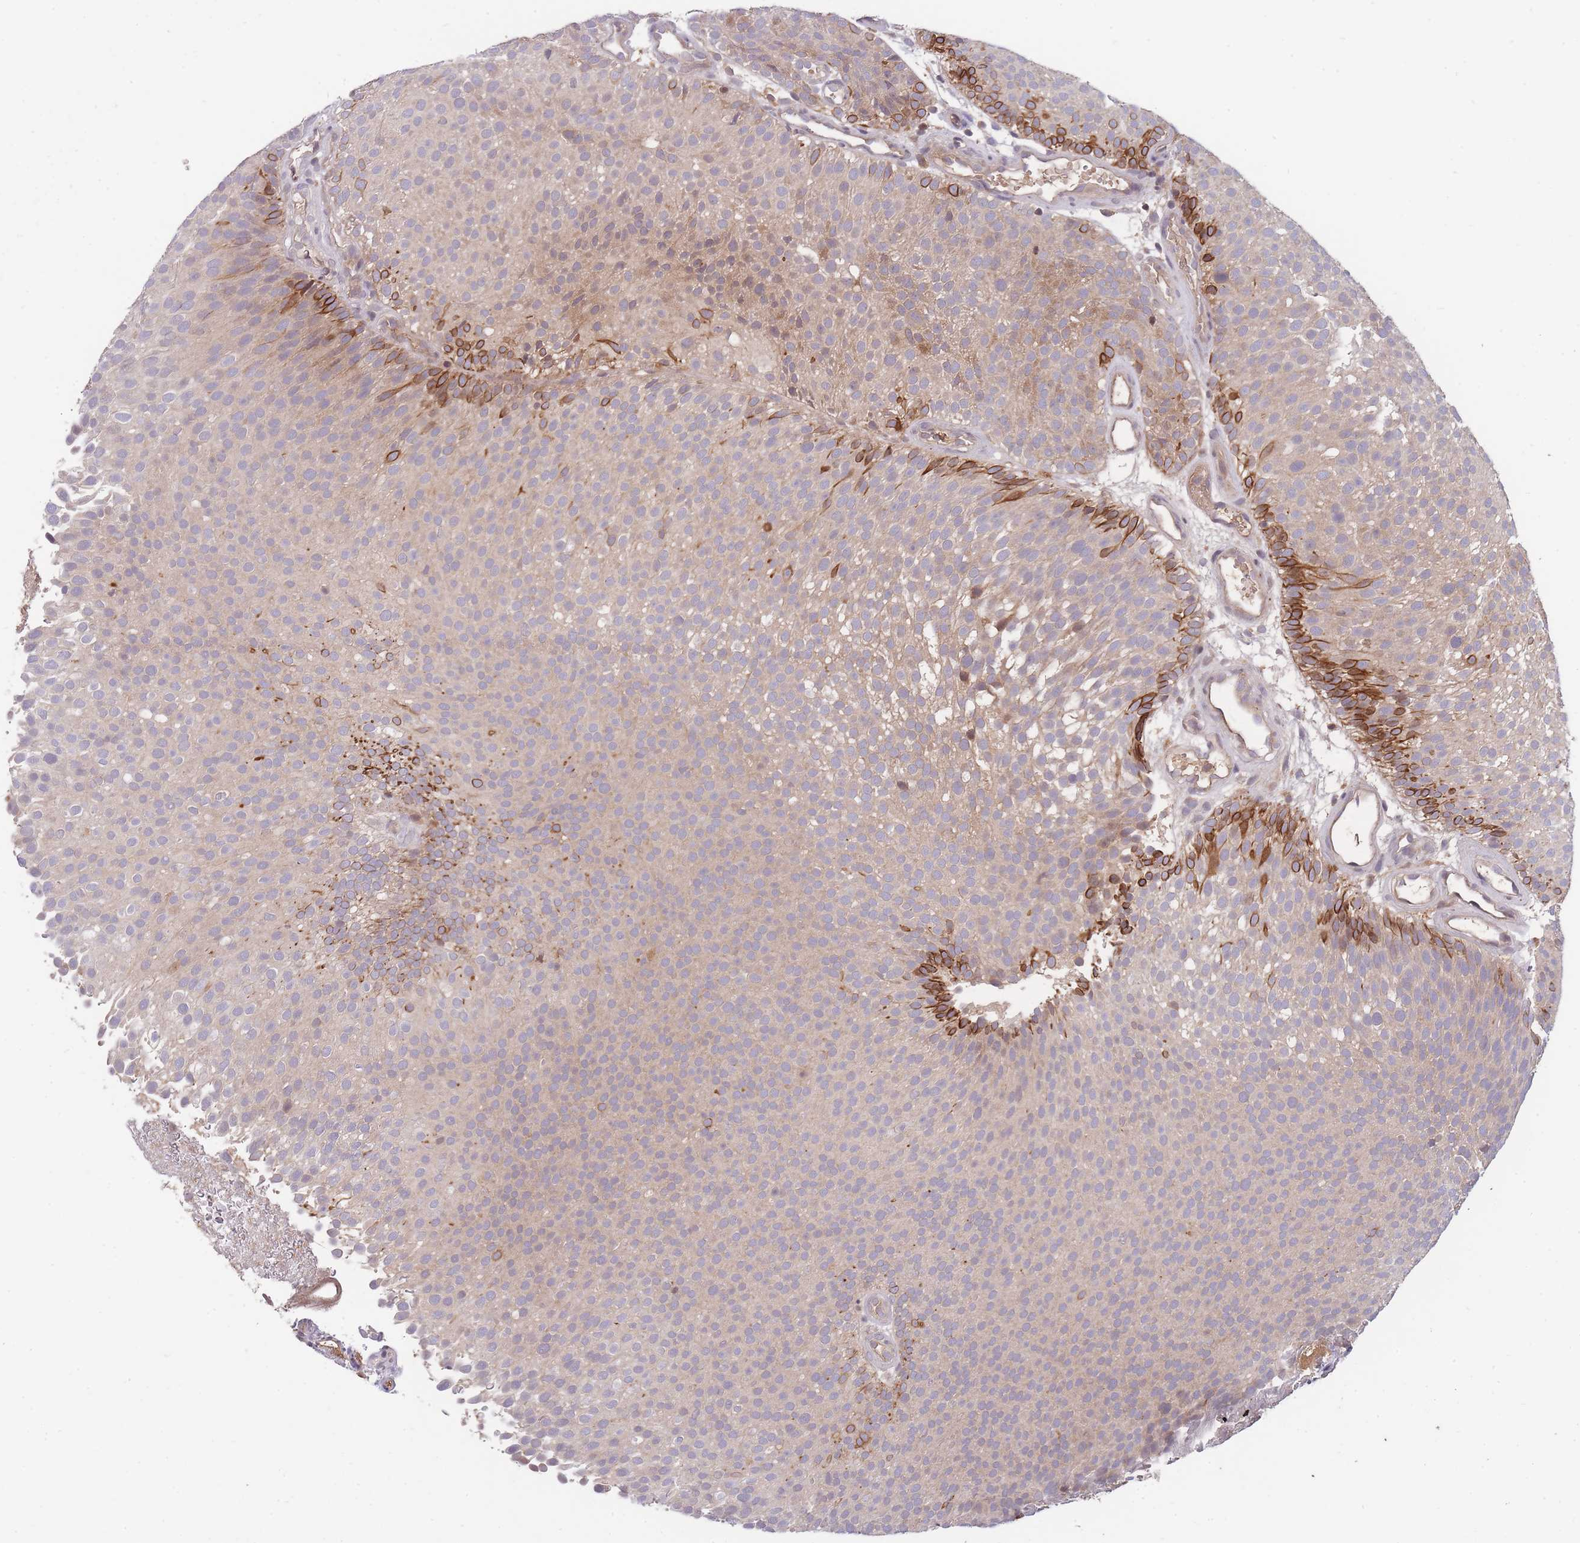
{"staining": {"intensity": "strong", "quantity": "25%-75%", "location": "cytoplasmic/membranous"}, "tissue": "urothelial cancer", "cell_type": "Tumor cells", "image_type": "cancer", "snomed": [{"axis": "morphology", "description": "Urothelial carcinoma, Low grade"}, {"axis": "topography", "description": "Urinary bladder"}], "caption": "A photomicrograph of urothelial carcinoma (low-grade) stained for a protein exhibits strong cytoplasmic/membranous brown staining in tumor cells. Using DAB (brown) and hematoxylin (blue) stains, captured at high magnification using brightfield microscopy.", "gene": "RALGDS", "patient": {"sex": "male", "age": 78}}